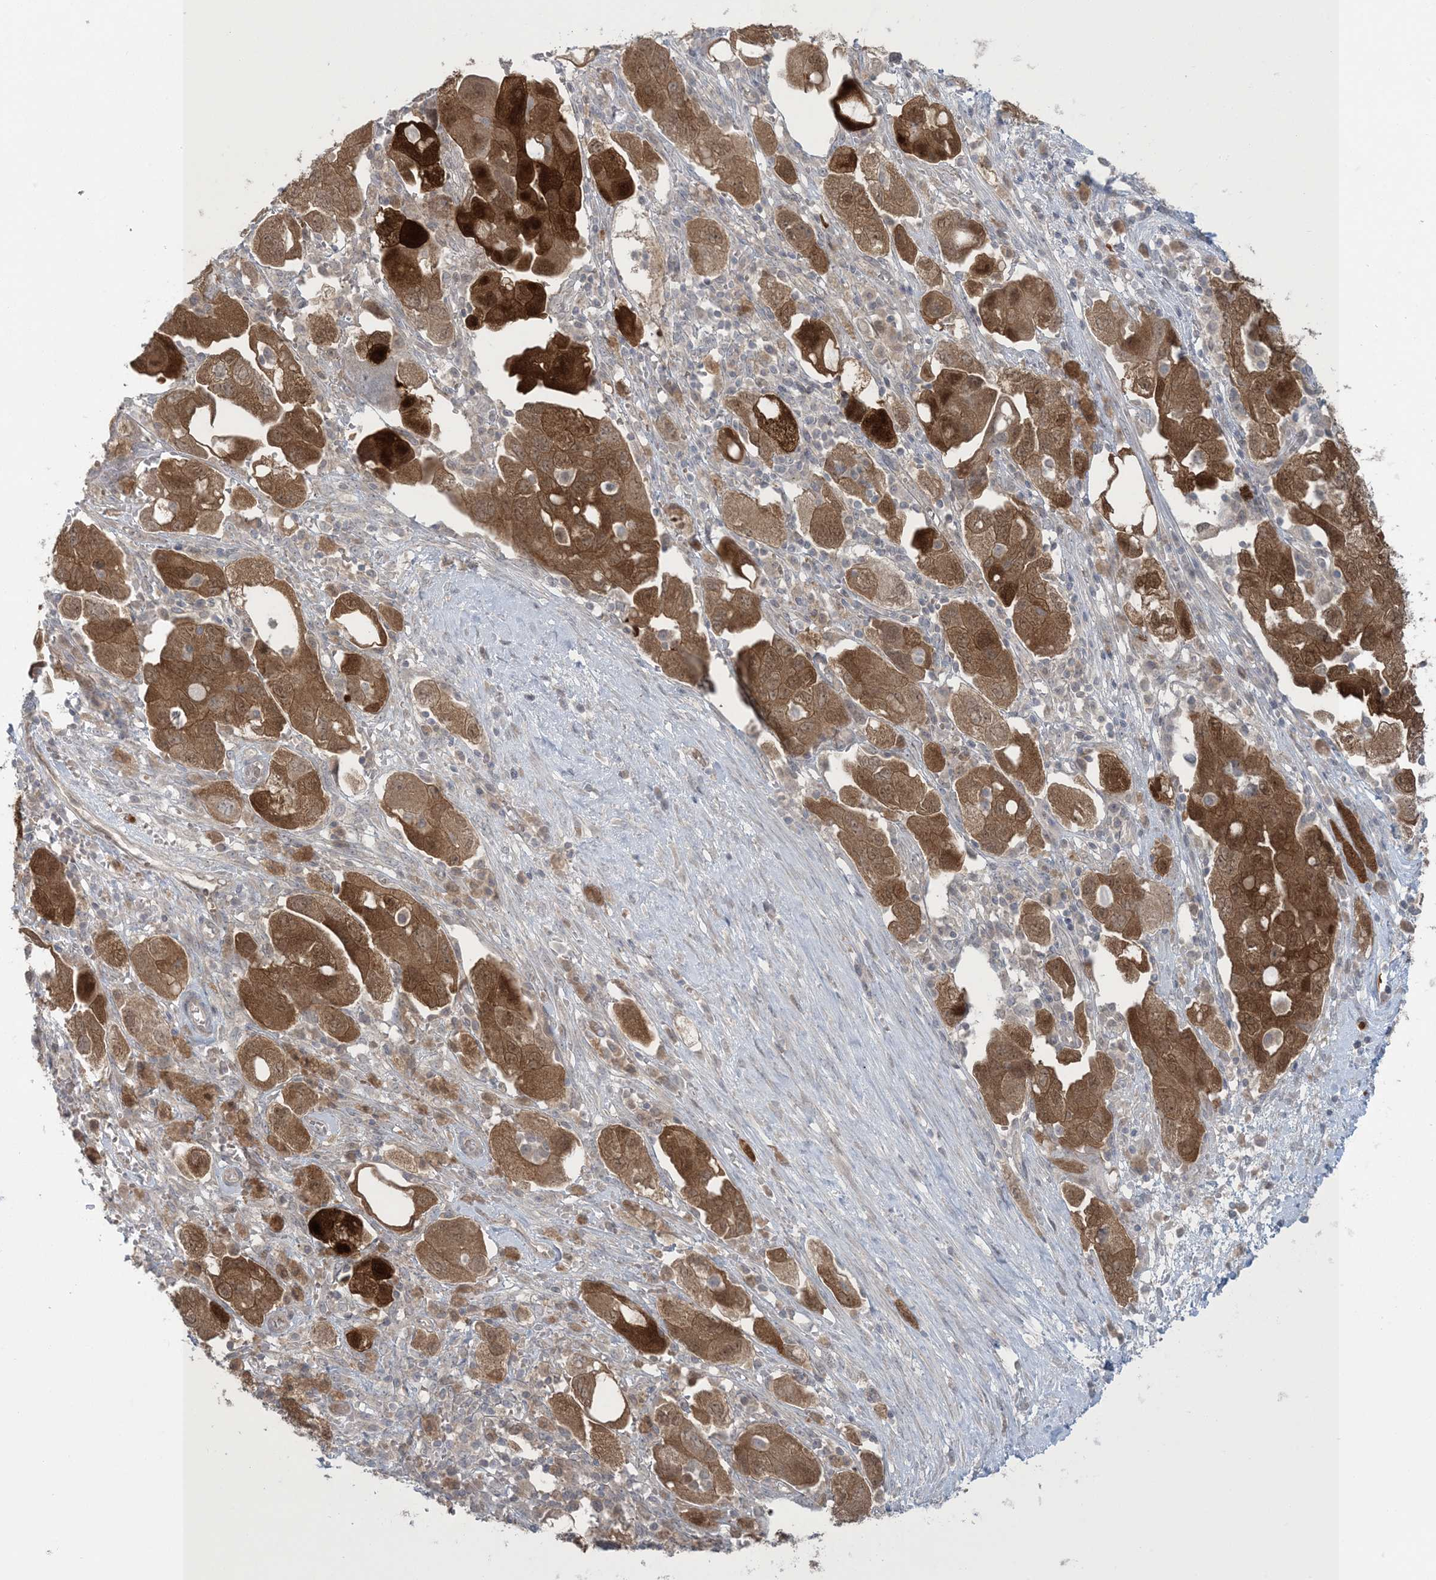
{"staining": {"intensity": "strong", "quantity": ">75%", "location": "cytoplasmic/membranous,nuclear"}, "tissue": "ovarian cancer", "cell_type": "Tumor cells", "image_type": "cancer", "snomed": [{"axis": "morphology", "description": "Carcinoma, NOS"}, {"axis": "morphology", "description": "Cystadenocarcinoma, serous, NOS"}, {"axis": "topography", "description": "Ovary"}], "caption": "Ovarian cancer (serous cystadenocarcinoma) stained with DAB (3,3'-diaminobenzidine) IHC shows high levels of strong cytoplasmic/membranous and nuclear staining in approximately >75% of tumor cells. (Brightfield microscopy of DAB IHC at high magnification).", "gene": "NRBP2", "patient": {"sex": "female", "age": 69}}